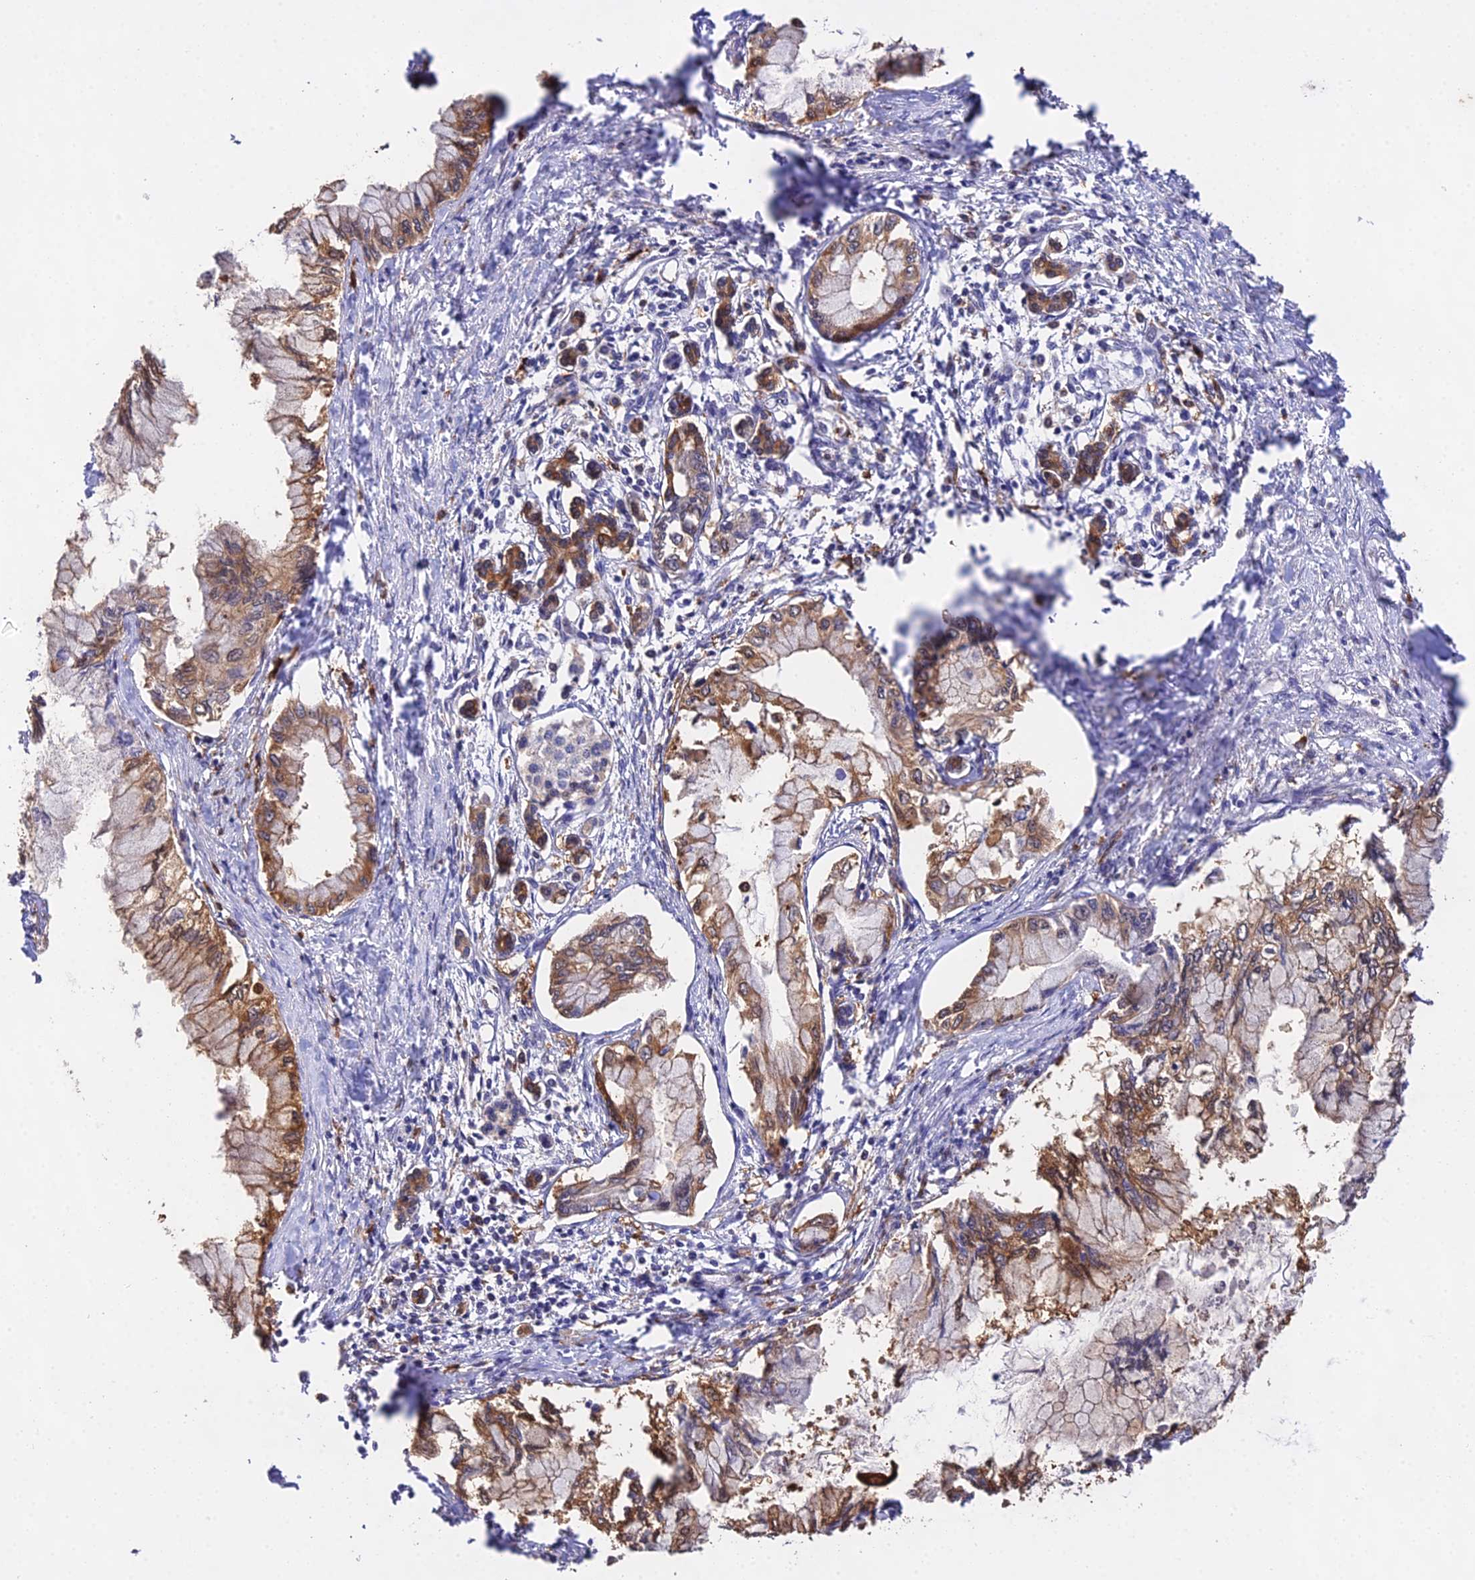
{"staining": {"intensity": "moderate", "quantity": ">75%", "location": "cytoplasmic/membranous"}, "tissue": "pancreatic cancer", "cell_type": "Tumor cells", "image_type": "cancer", "snomed": [{"axis": "morphology", "description": "Adenocarcinoma, NOS"}, {"axis": "topography", "description": "Pancreas"}], "caption": "The photomicrograph shows staining of pancreatic adenocarcinoma, revealing moderate cytoplasmic/membranous protein expression (brown color) within tumor cells.", "gene": "FBP1", "patient": {"sex": "male", "age": 48}}